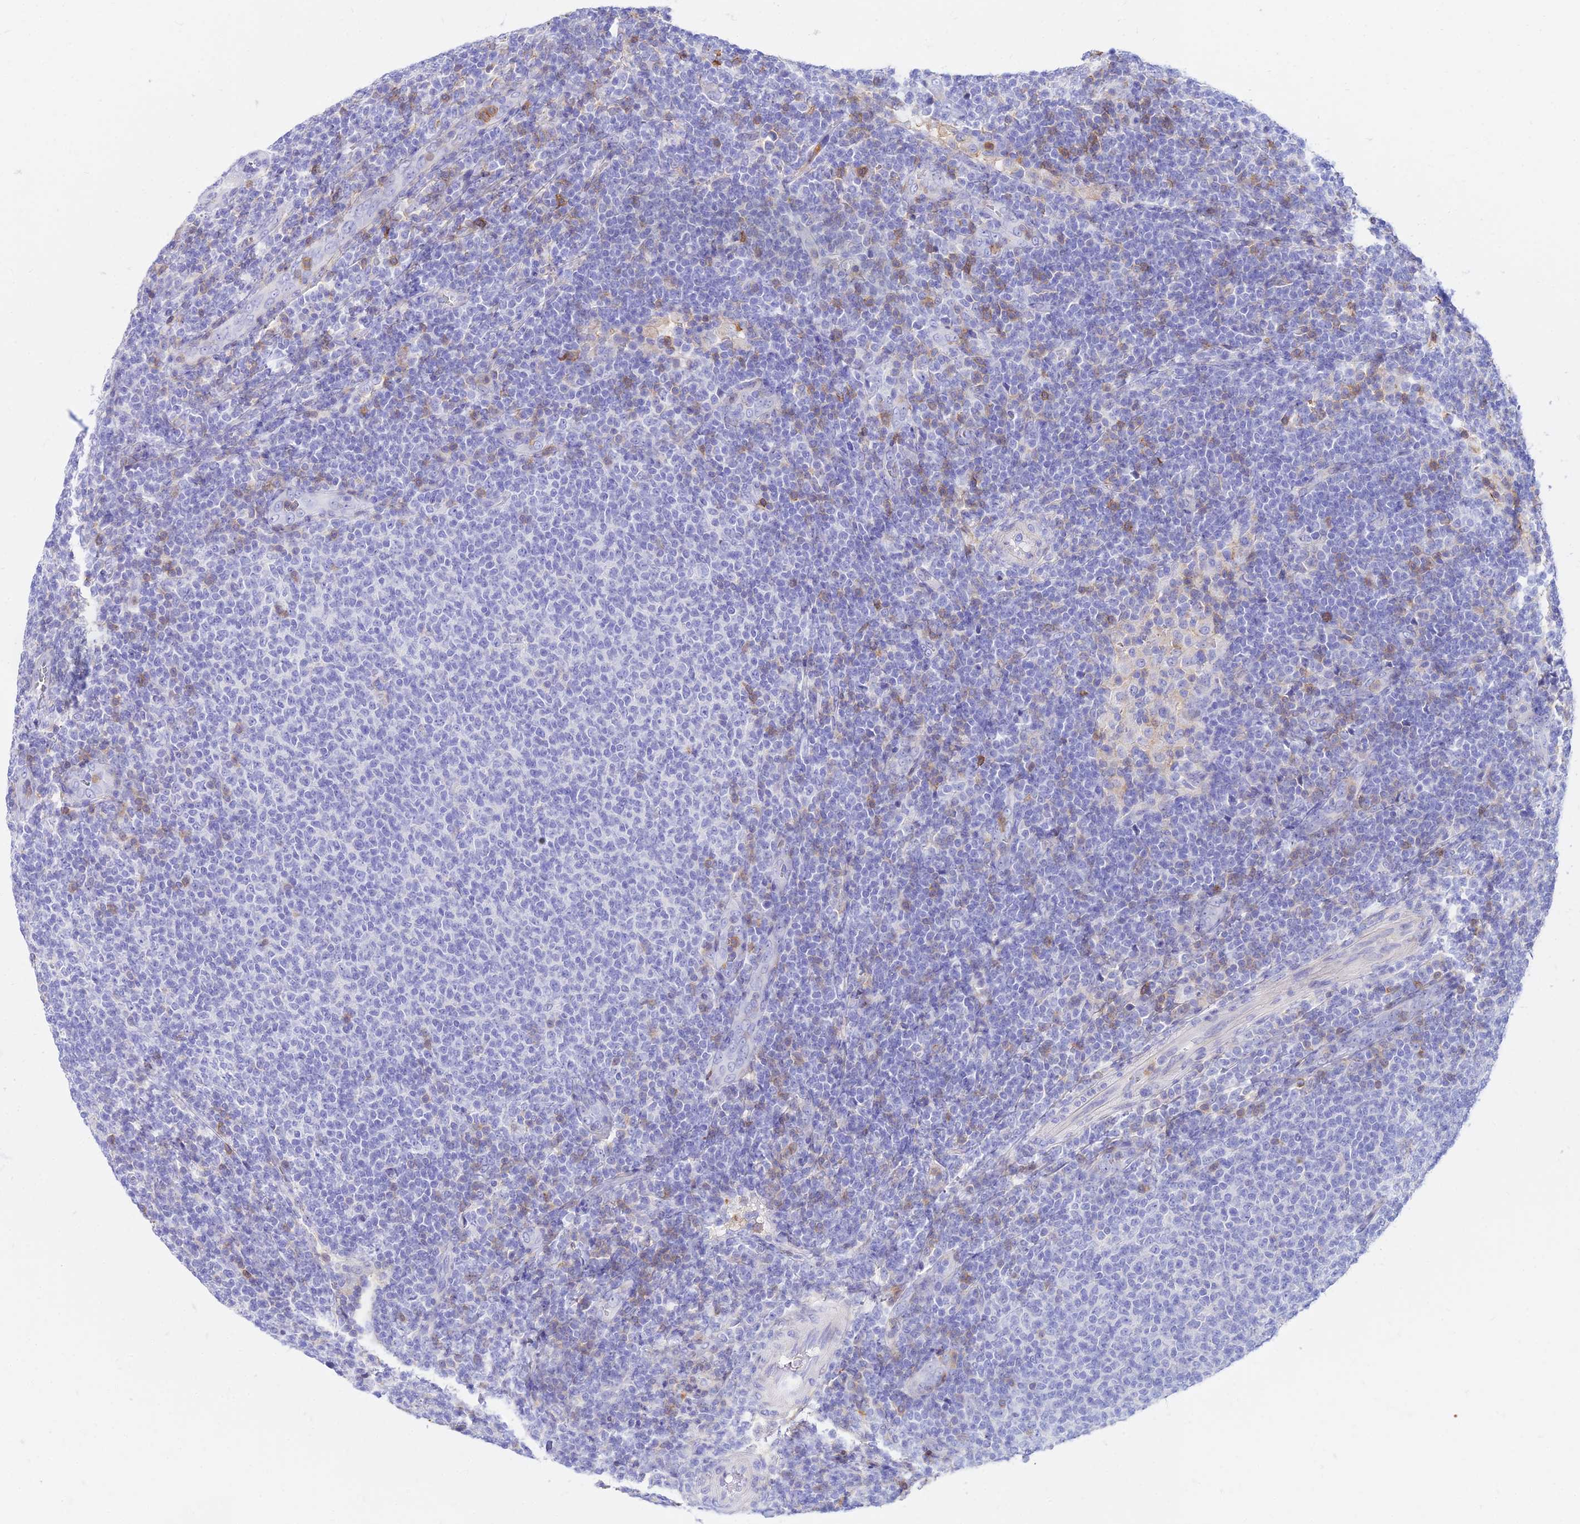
{"staining": {"intensity": "negative", "quantity": "none", "location": "none"}, "tissue": "lymphoma", "cell_type": "Tumor cells", "image_type": "cancer", "snomed": [{"axis": "morphology", "description": "Malignant lymphoma, non-Hodgkin's type, Low grade"}, {"axis": "topography", "description": "Lymph node"}], "caption": "Tumor cells are negative for protein expression in human lymphoma.", "gene": "SREK1IP1", "patient": {"sex": "male", "age": 66}}